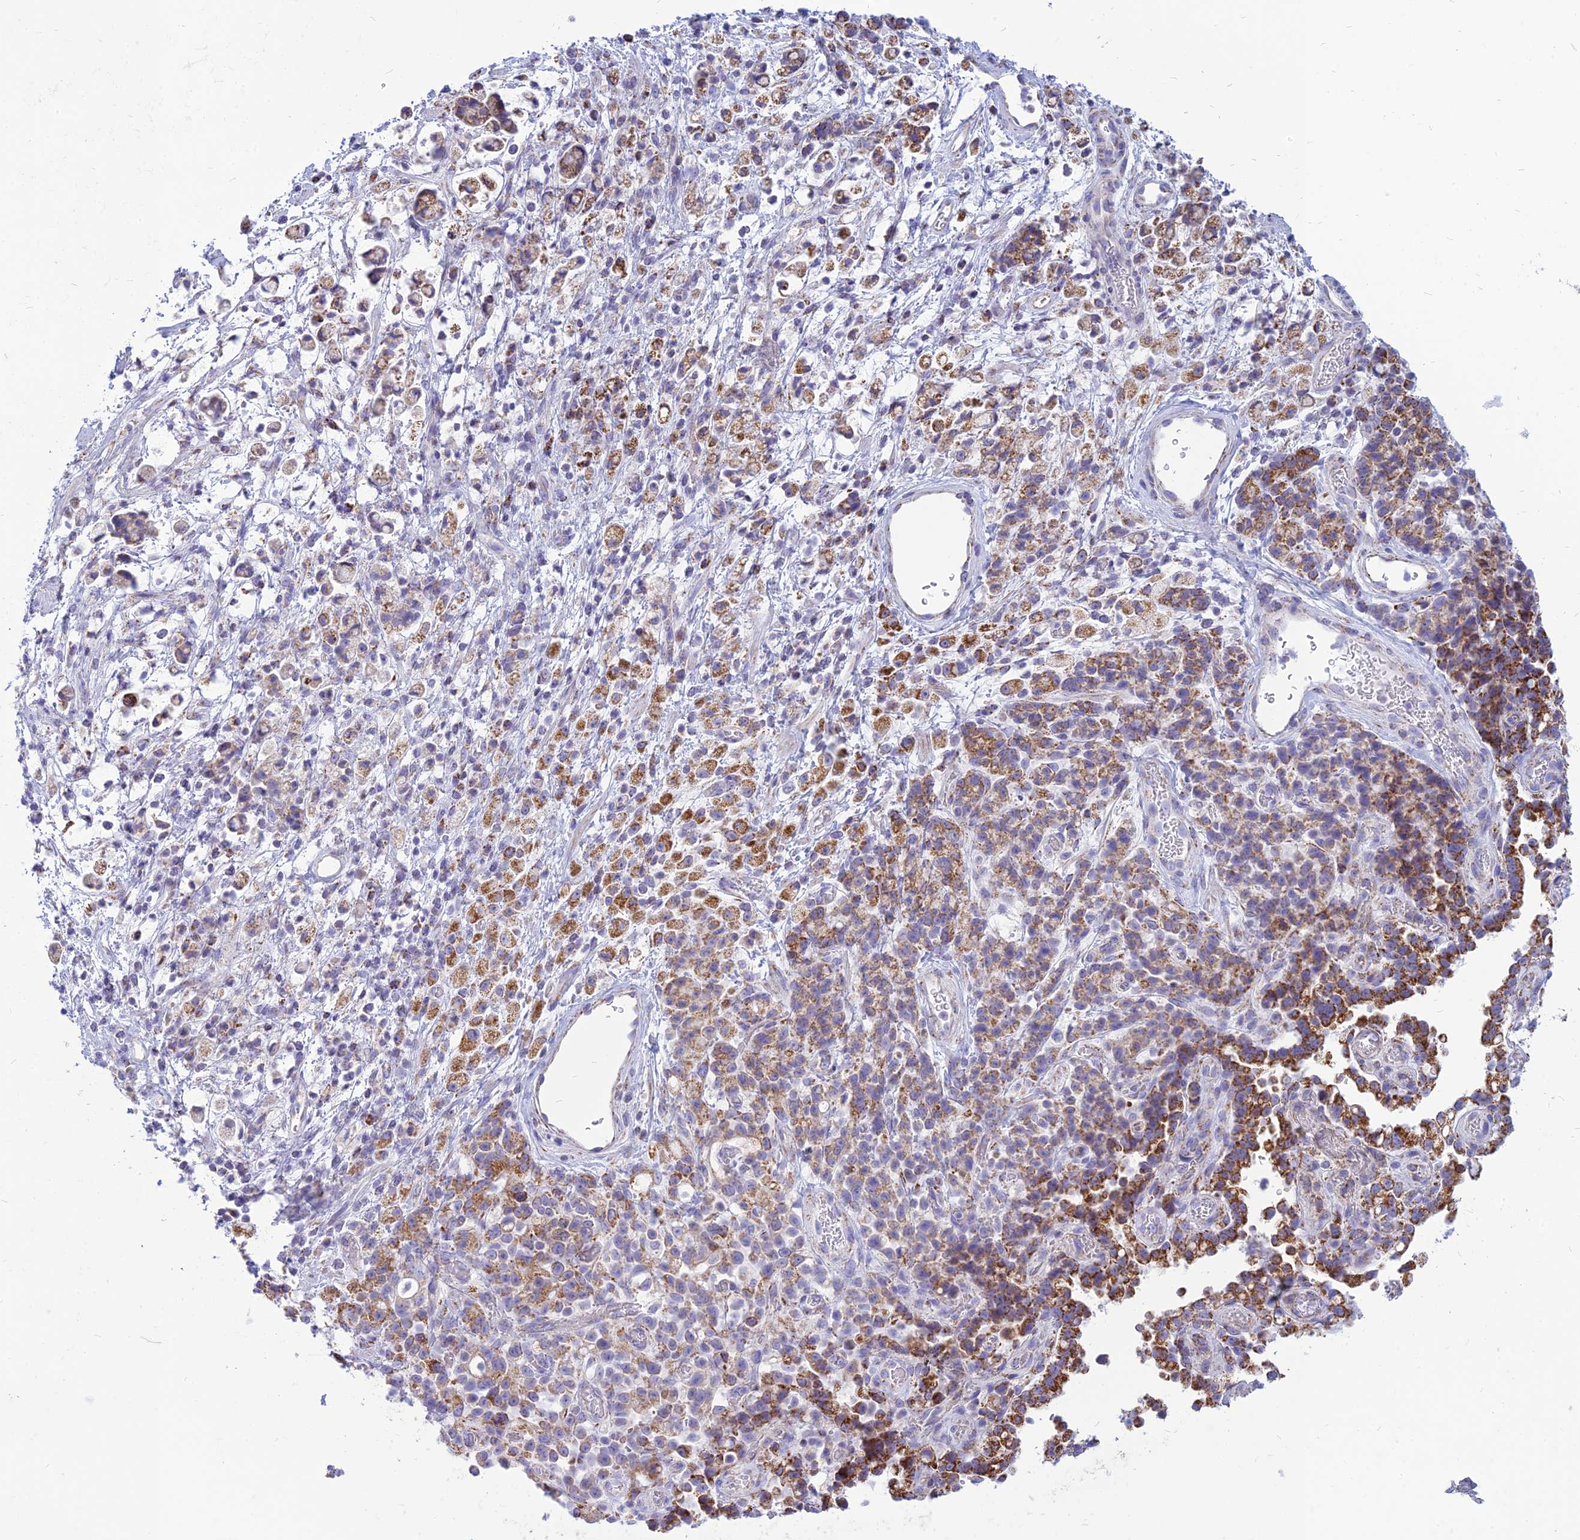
{"staining": {"intensity": "strong", "quantity": ">75%", "location": "cytoplasmic/membranous"}, "tissue": "stomach cancer", "cell_type": "Tumor cells", "image_type": "cancer", "snomed": [{"axis": "morphology", "description": "Adenocarcinoma, NOS"}, {"axis": "topography", "description": "Stomach"}], "caption": "This is an image of immunohistochemistry (IHC) staining of stomach cancer (adenocarcinoma), which shows strong staining in the cytoplasmic/membranous of tumor cells.", "gene": "PACC1", "patient": {"sex": "female", "age": 60}}